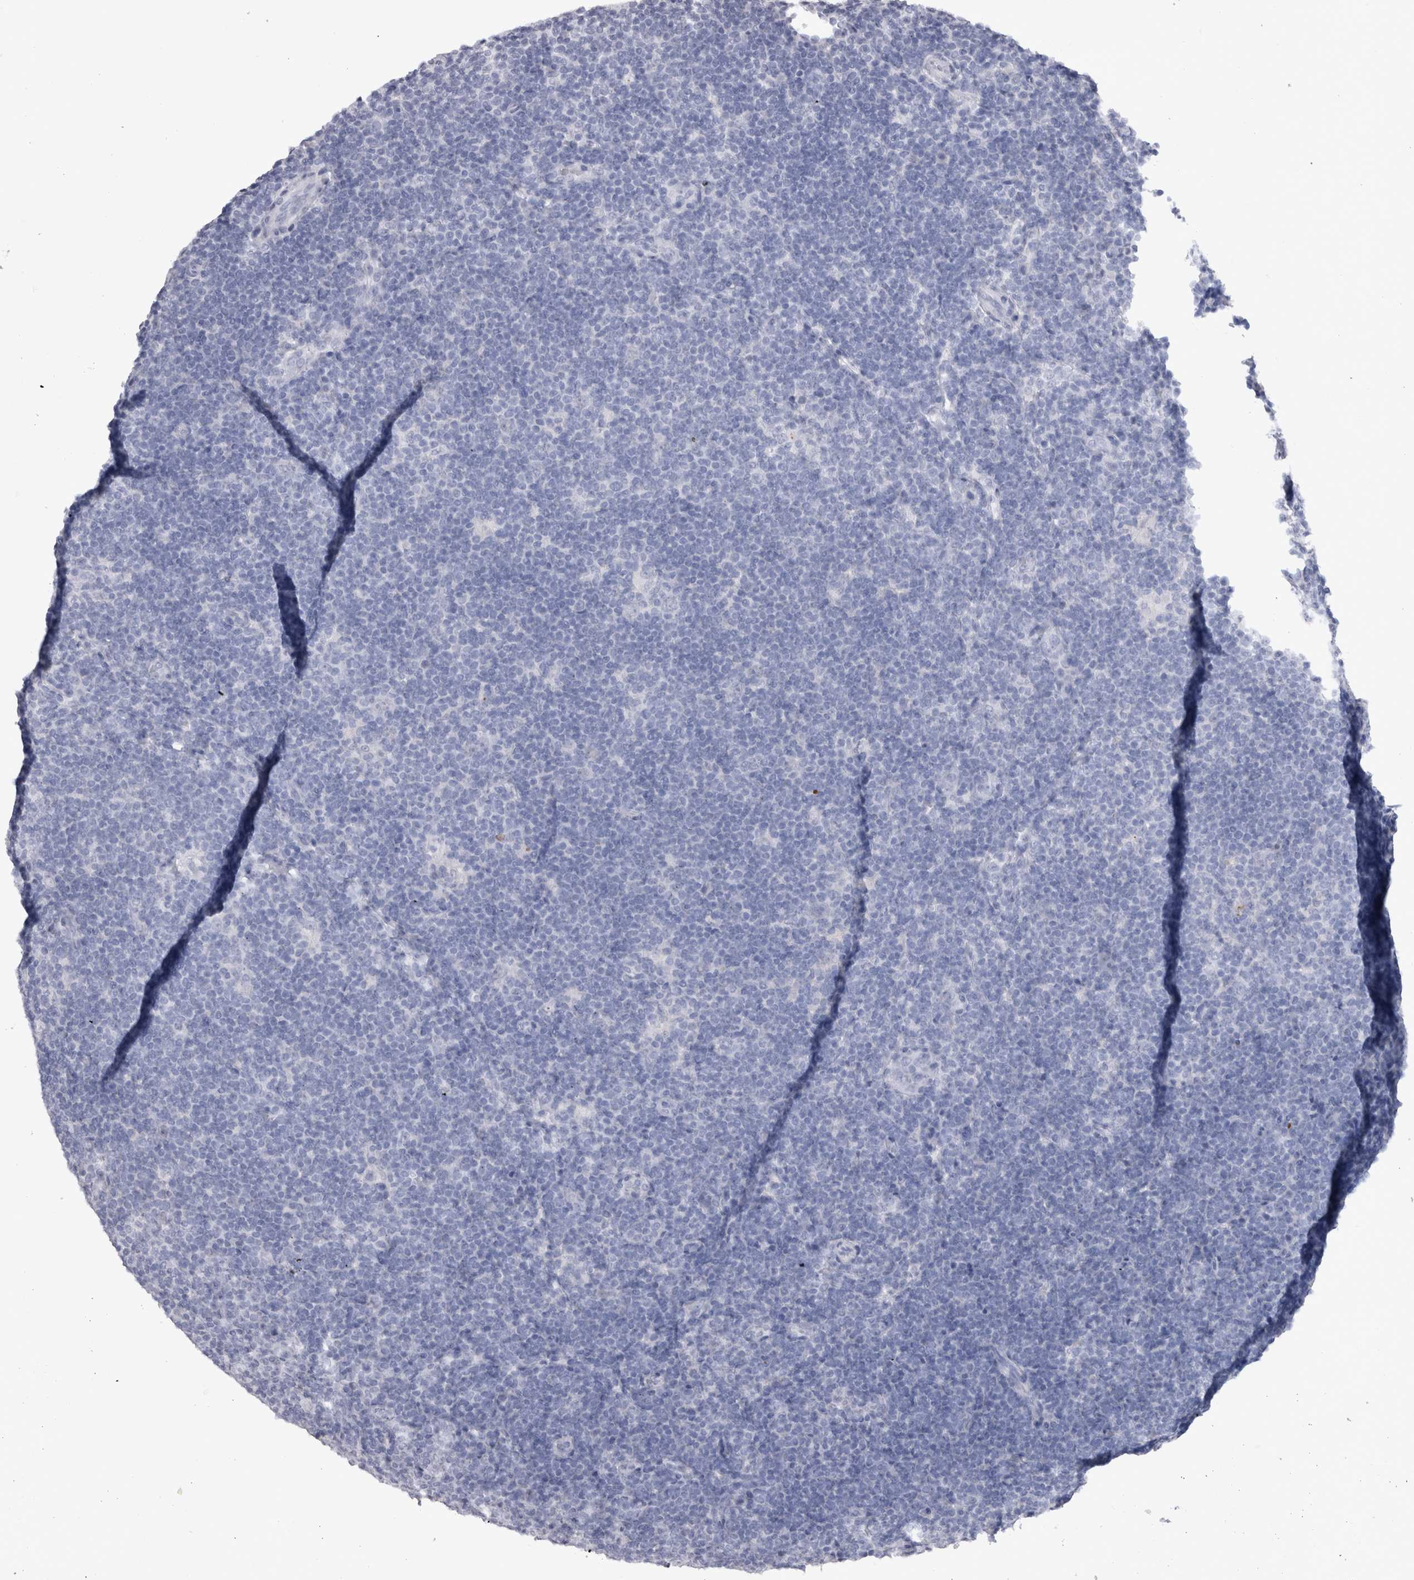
{"staining": {"intensity": "negative", "quantity": "none", "location": "none"}, "tissue": "lymphoma", "cell_type": "Tumor cells", "image_type": "cancer", "snomed": [{"axis": "morphology", "description": "Hodgkin's disease, NOS"}, {"axis": "topography", "description": "Lymph node"}], "caption": "Protein analysis of Hodgkin's disease shows no significant expression in tumor cells.", "gene": "ADAM2", "patient": {"sex": "female", "age": 57}}